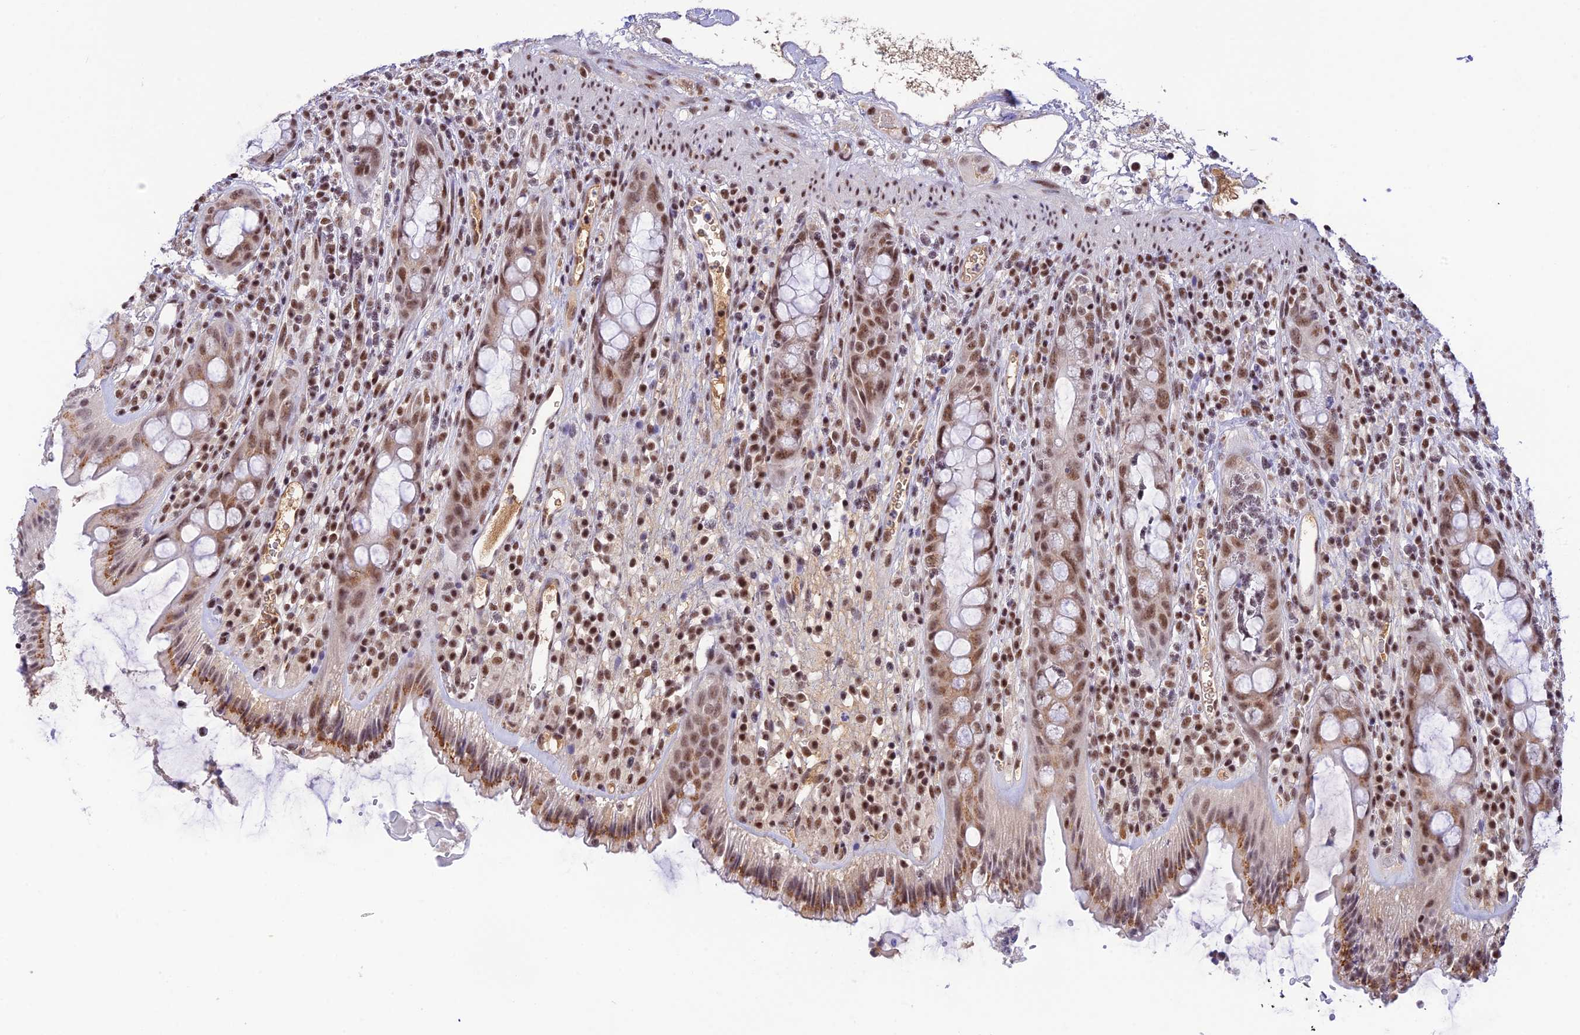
{"staining": {"intensity": "moderate", "quantity": ">75%", "location": "cytoplasmic/membranous,nuclear"}, "tissue": "rectum", "cell_type": "Glandular cells", "image_type": "normal", "snomed": [{"axis": "morphology", "description": "Normal tissue, NOS"}, {"axis": "topography", "description": "Rectum"}], "caption": "This image demonstrates IHC staining of normal human rectum, with medium moderate cytoplasmic/membranous,nuclear staining in about >75% of glandular cells.", "gene": "THAP11", "patient": {"sex": "female", "age": 57}}